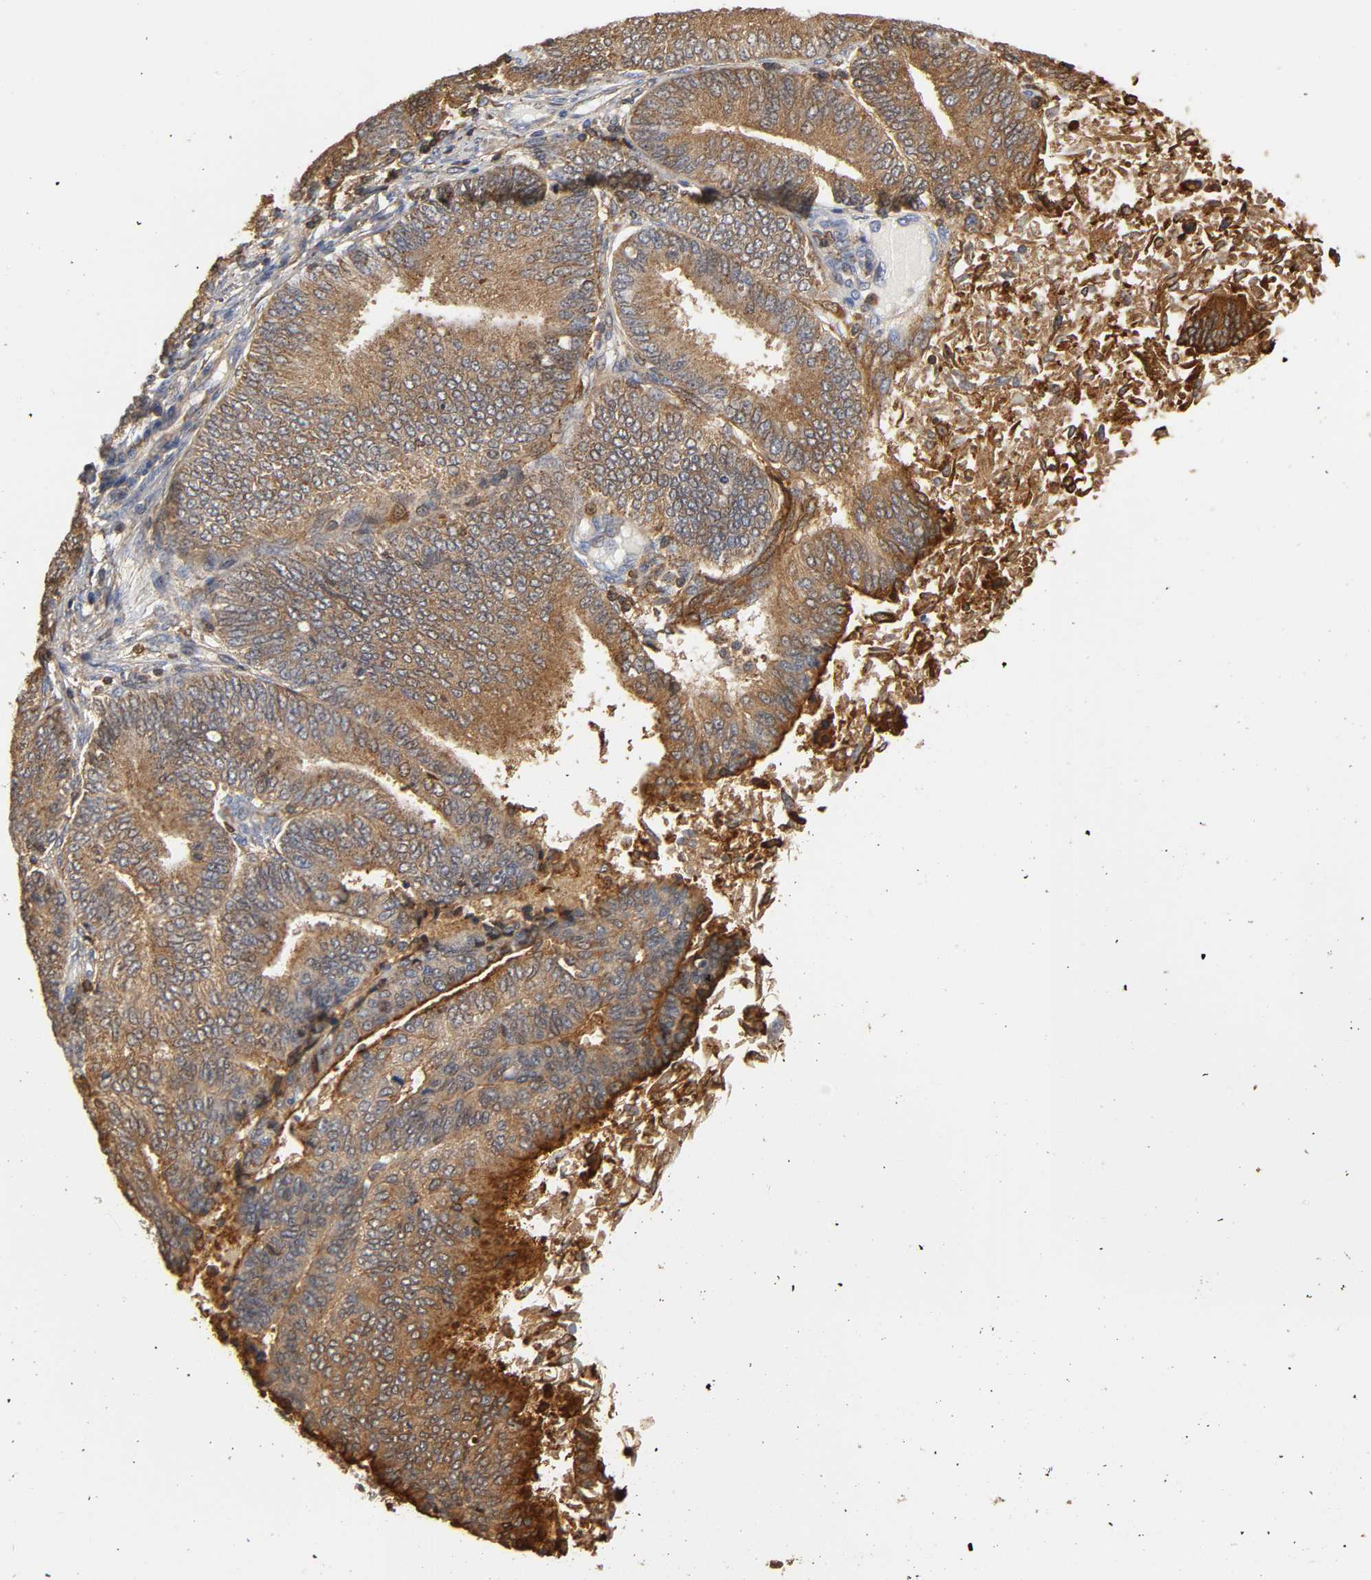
{"staining": {"intensity": "moderate", "quantity": ">75%", "location": "cytoplasmic/membranous"}, "tissue": "endometrial cancer", "cell_type": "Tumor cells", "image_type": "cancer", "snomed": [{"axis": "morphology", "description": "Adenocarcinoma, NOS"}, {"axis": "topography", "description": "Endometrium"}], "caption": "About >75% of tumor cells in endometrial cancer demonstrate moderate cytoplasmic/membranous protein expression as visualized by brown immunohistochemical staining.", "gene": "ANXA11", "patient": {"sex": "female", "age": 55}}